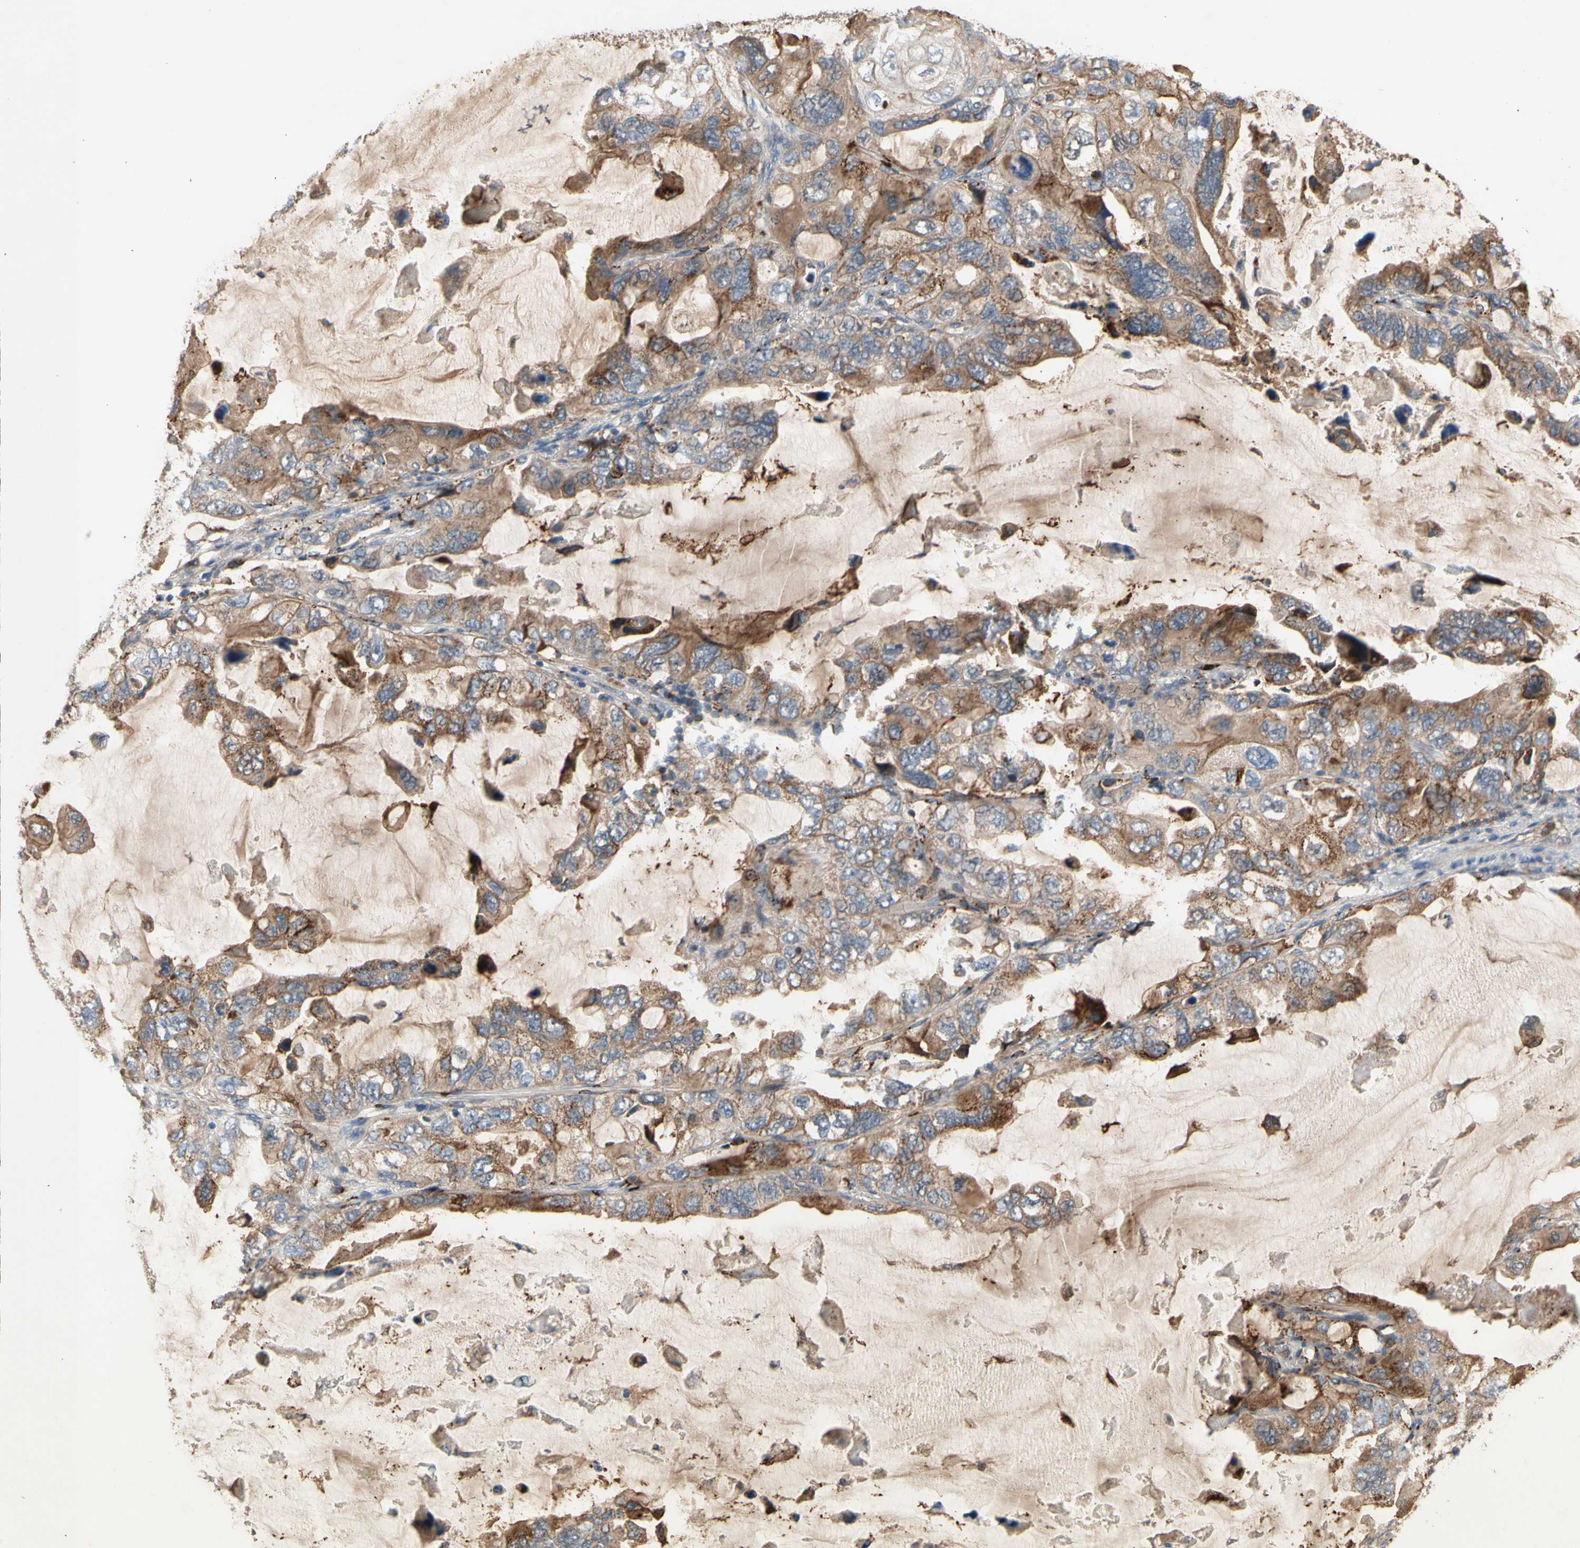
{"staining": {"intensity": "moderate", "quantity": ">75%", "location": "cytoplasmic/membranous"}, "tissue": "lung cancer", "cell_type": "Tumor cells", "image_type": "cancer", "snomed": [{"axis": "morphology", "description": "Squamous cell carcinoma, NOS"}, {"axis": "topography", "description": "Lung"}], "caption": "High-power microscopy captured an IHC histopathology image of lung squamous cell carcinoma, revealing moderate cytoplasmic/membranous staining in about >75% of tumor cells.", "gene": "GALNT5", "patient": {"sex": "female", "age": 73}}